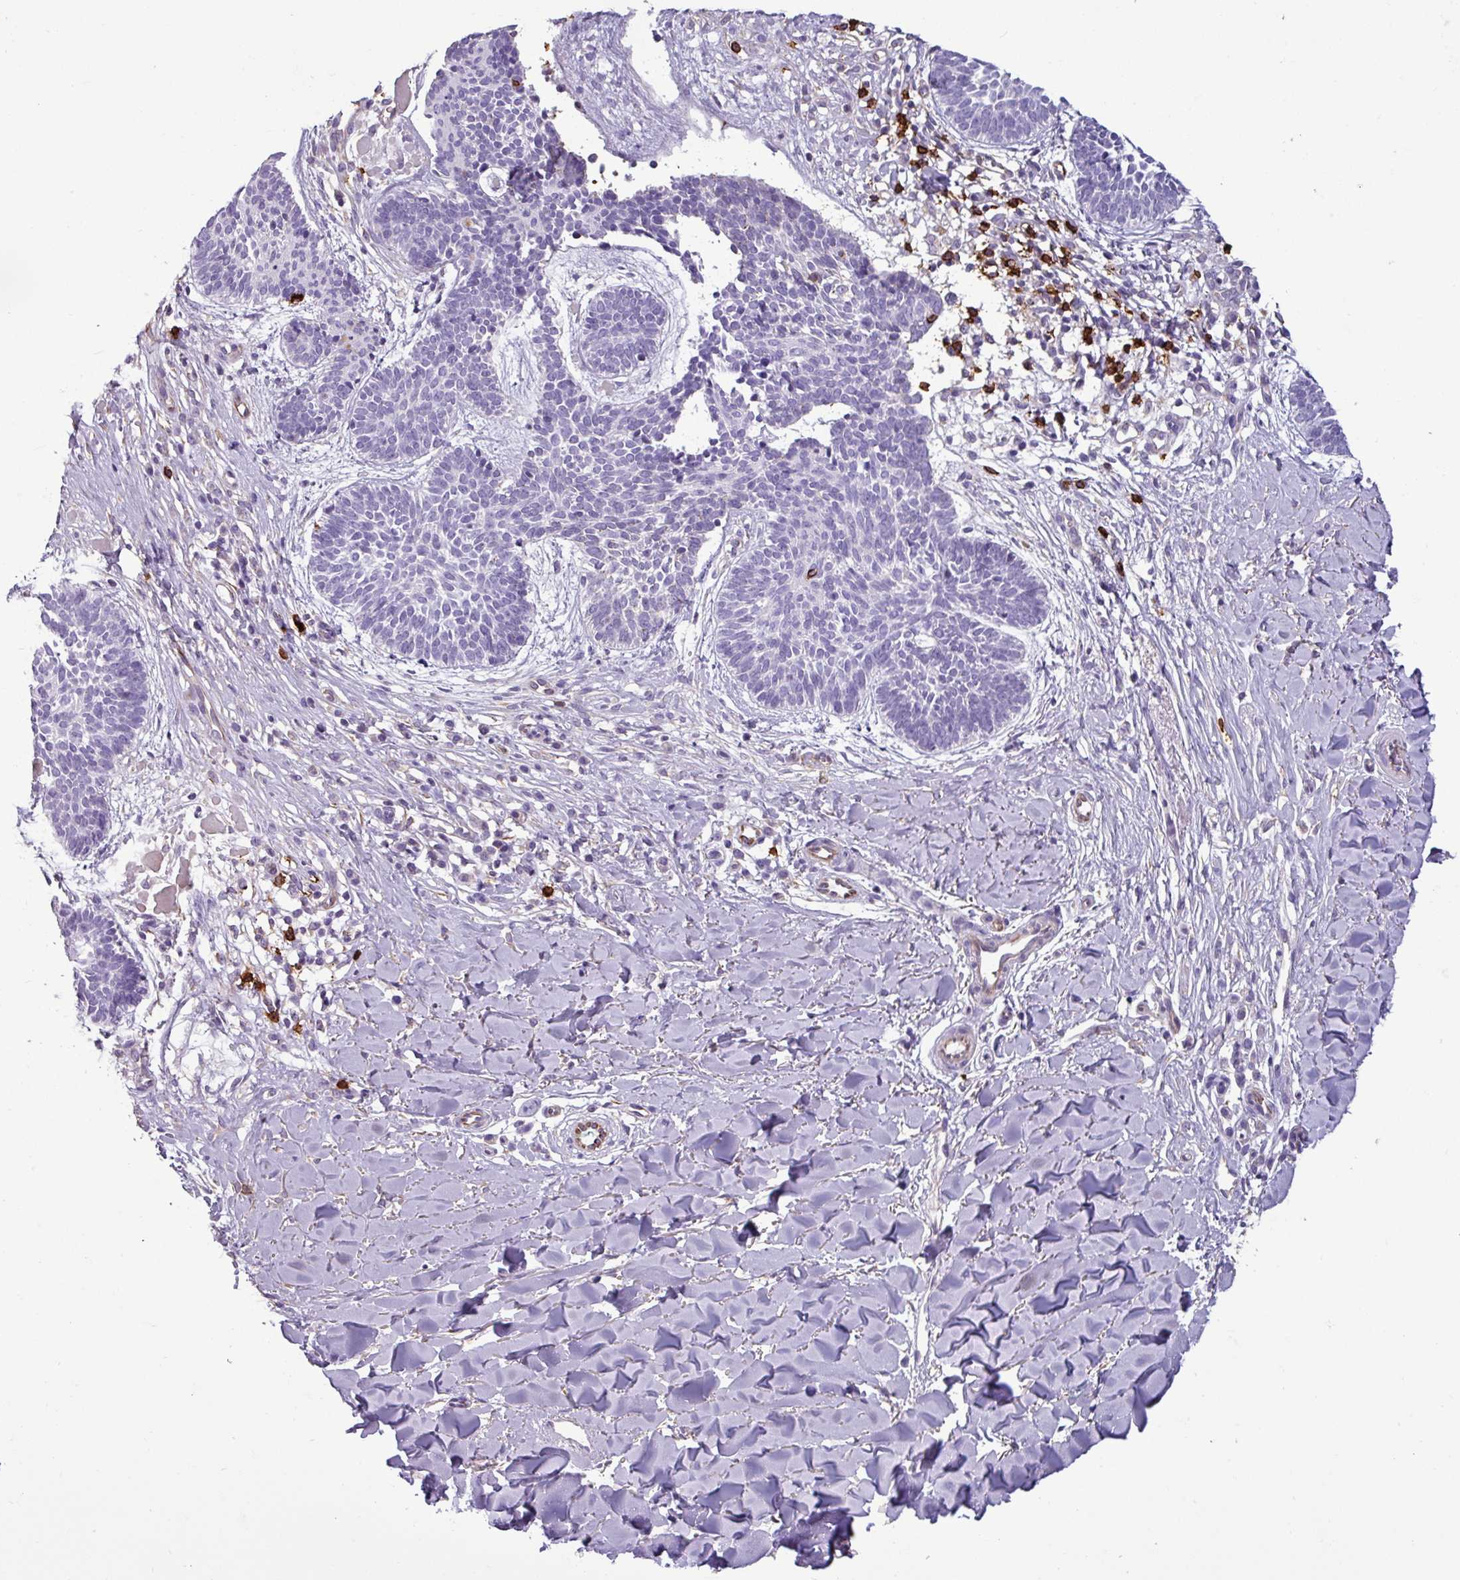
{"staining": {"intensity": "negative", "quantity": "none", "location": "none"}, "tissue": "skin cancer", "cell_type": "Tumor cells", "image_type": "cancer", "snomed": [{"axis": "morphology", "description": "Basal cell carcinoma"}, {"axis": "topography", "description": "Skin"}], "caption": "IHC histopathology image of neoplastic tissue: skin cancer stained with DAB (3,3'-diaminobenzidine) shows no significant protein positivity in tumor cells.", "gene": "CD8A", "patient": {"sex": "male", "age": 49}}